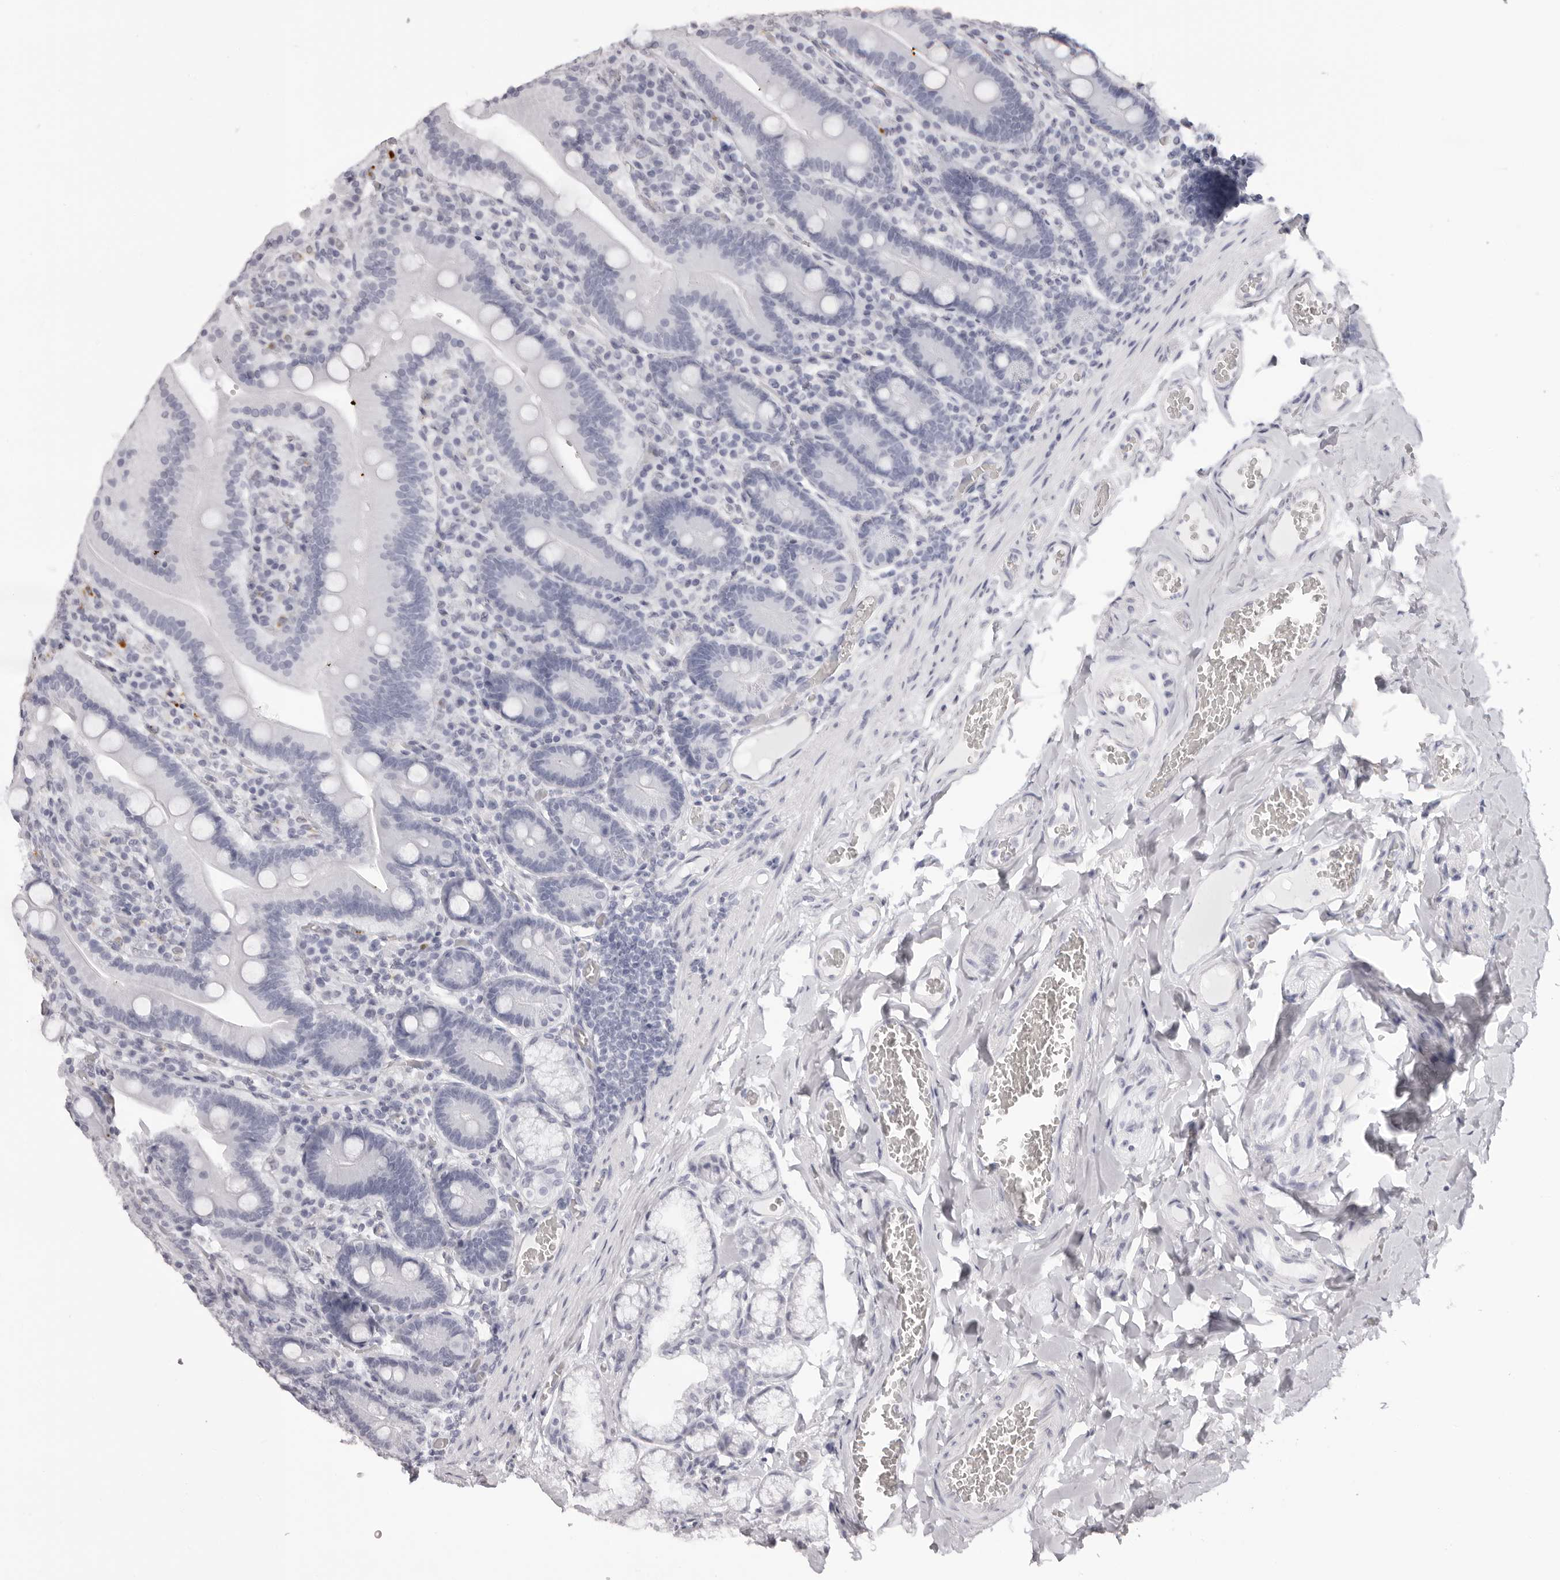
{"staining": {"intensity": "negative", "quantity": "none", "location": "none"}, "tissue": "duodenum", "cell_type": "Glandular cells", "image_type": "normal", "snomed": [{"axis": "morphology", "description": "Normal tissue, NOS"}, {"axis": "topography", "description": "Duodenum"}], "caption": "Immunohistochemistry of normal duodenum demonstrates no positivity in glandular cells. The staining was performed using DAB to visualize the protein expression in brown, while the nuclei were stained in blue with hematoxylin (Magnification: 20x).", "gene": "RHO", "patient": {"sex": "female", "age": 62}}